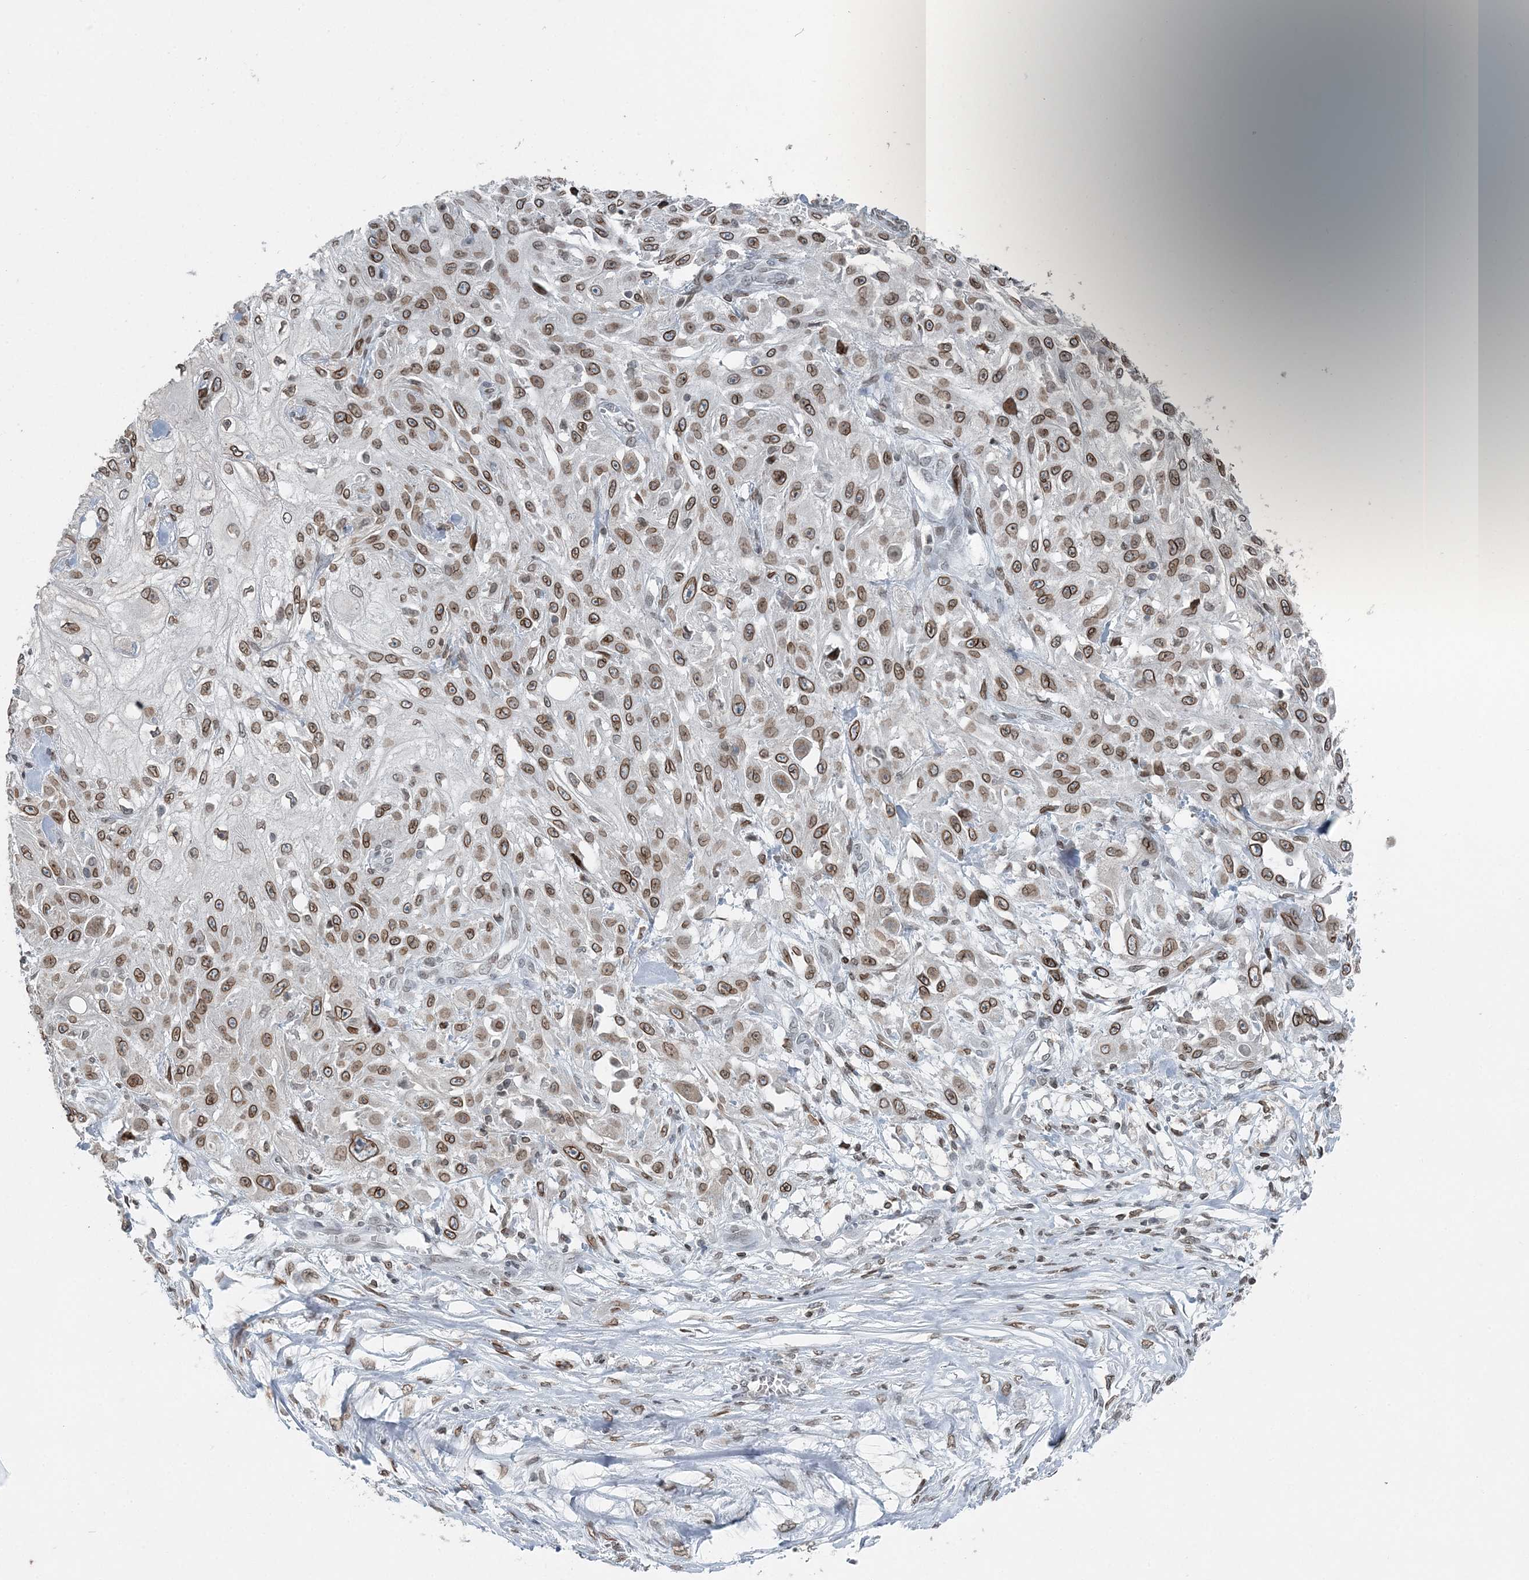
{"staining": {"intensity": "moderate", "quantity": ">75%", "location": "cytoplasmic/membranous,nuclear"}, "tissue": "skin cancer", "cell_type": "Tumor cells", "image_type": "cancer", "snomed": [{"axis": "morphology", "description": "Squamous cell carcinoma, NOS"}, {"axis": "morphology", "description": "Squamous cell carcinoma, metastatic, NOS"}, {"axis": "topography", "description": "Skin"}, {"axis": "topography", "description": "Lymph node"}], "caption": "Skin metastatic squamous cell carcinoma stained with a protein marker displays moderate staining in tumor cells.", "gene": "GJD4", "patient": {"sex": "male", "age": 75}}